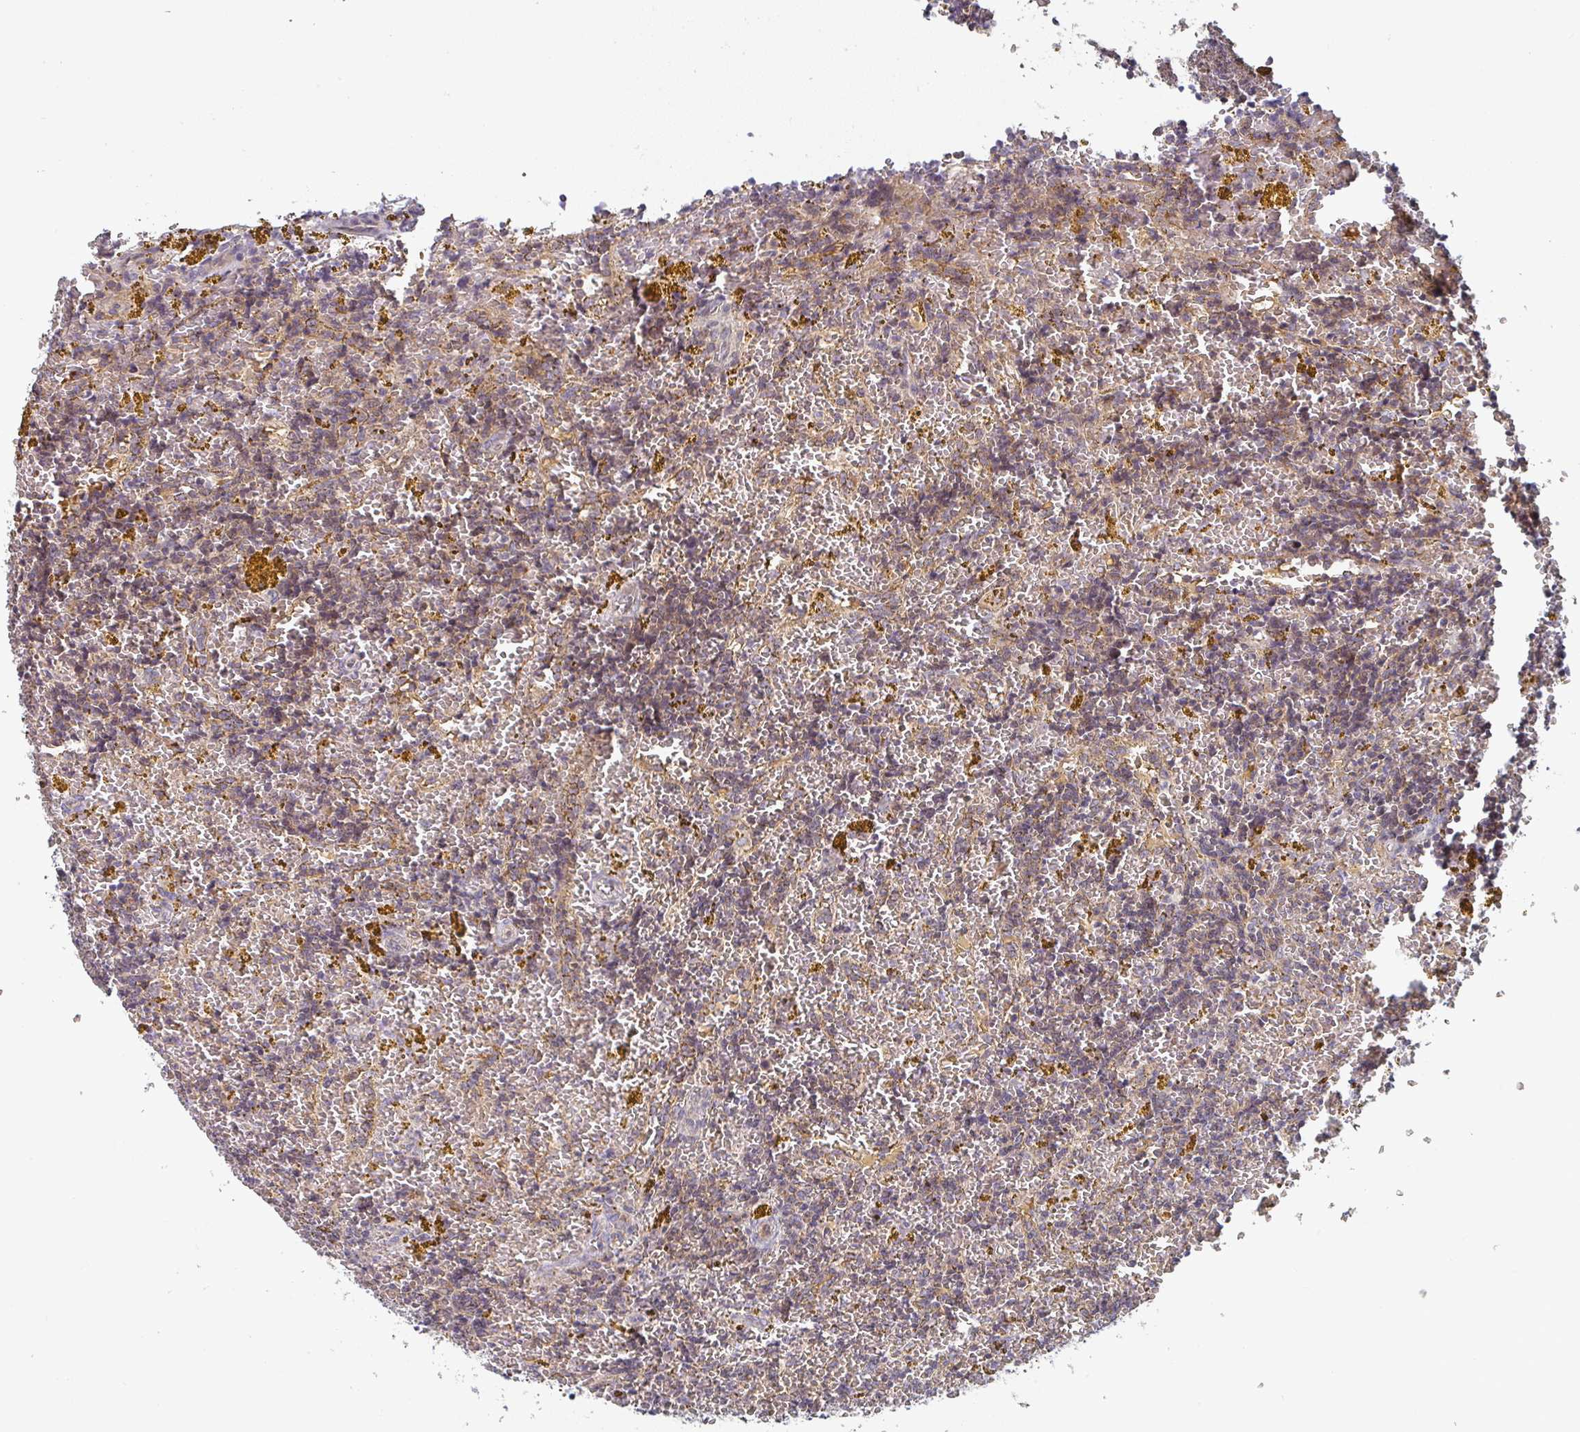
{"staining": {"intensity": "moderate", "quantity": "<25%", "location": "cytoplasmic/membranous"}, "tissue": "lymphoma", "cell_type": "Tumor cells", "image_type": "cancer", "snomed": [{"axis": "morphology", "description": "Malignant lymphoma, non-Hodgkin's type, Low grade"}, {"axis": "topography", "description": "Spleen"}, {"axis": "topography", "description": "Lymph node"}], "caption": "Protein expression by IHC reveals moderate cytoplasmic/membranous expression in about <25% of tumor cells in lymphoma.", "gene": "RANGRF", "patient": {"sex": "female", "age": 66}}